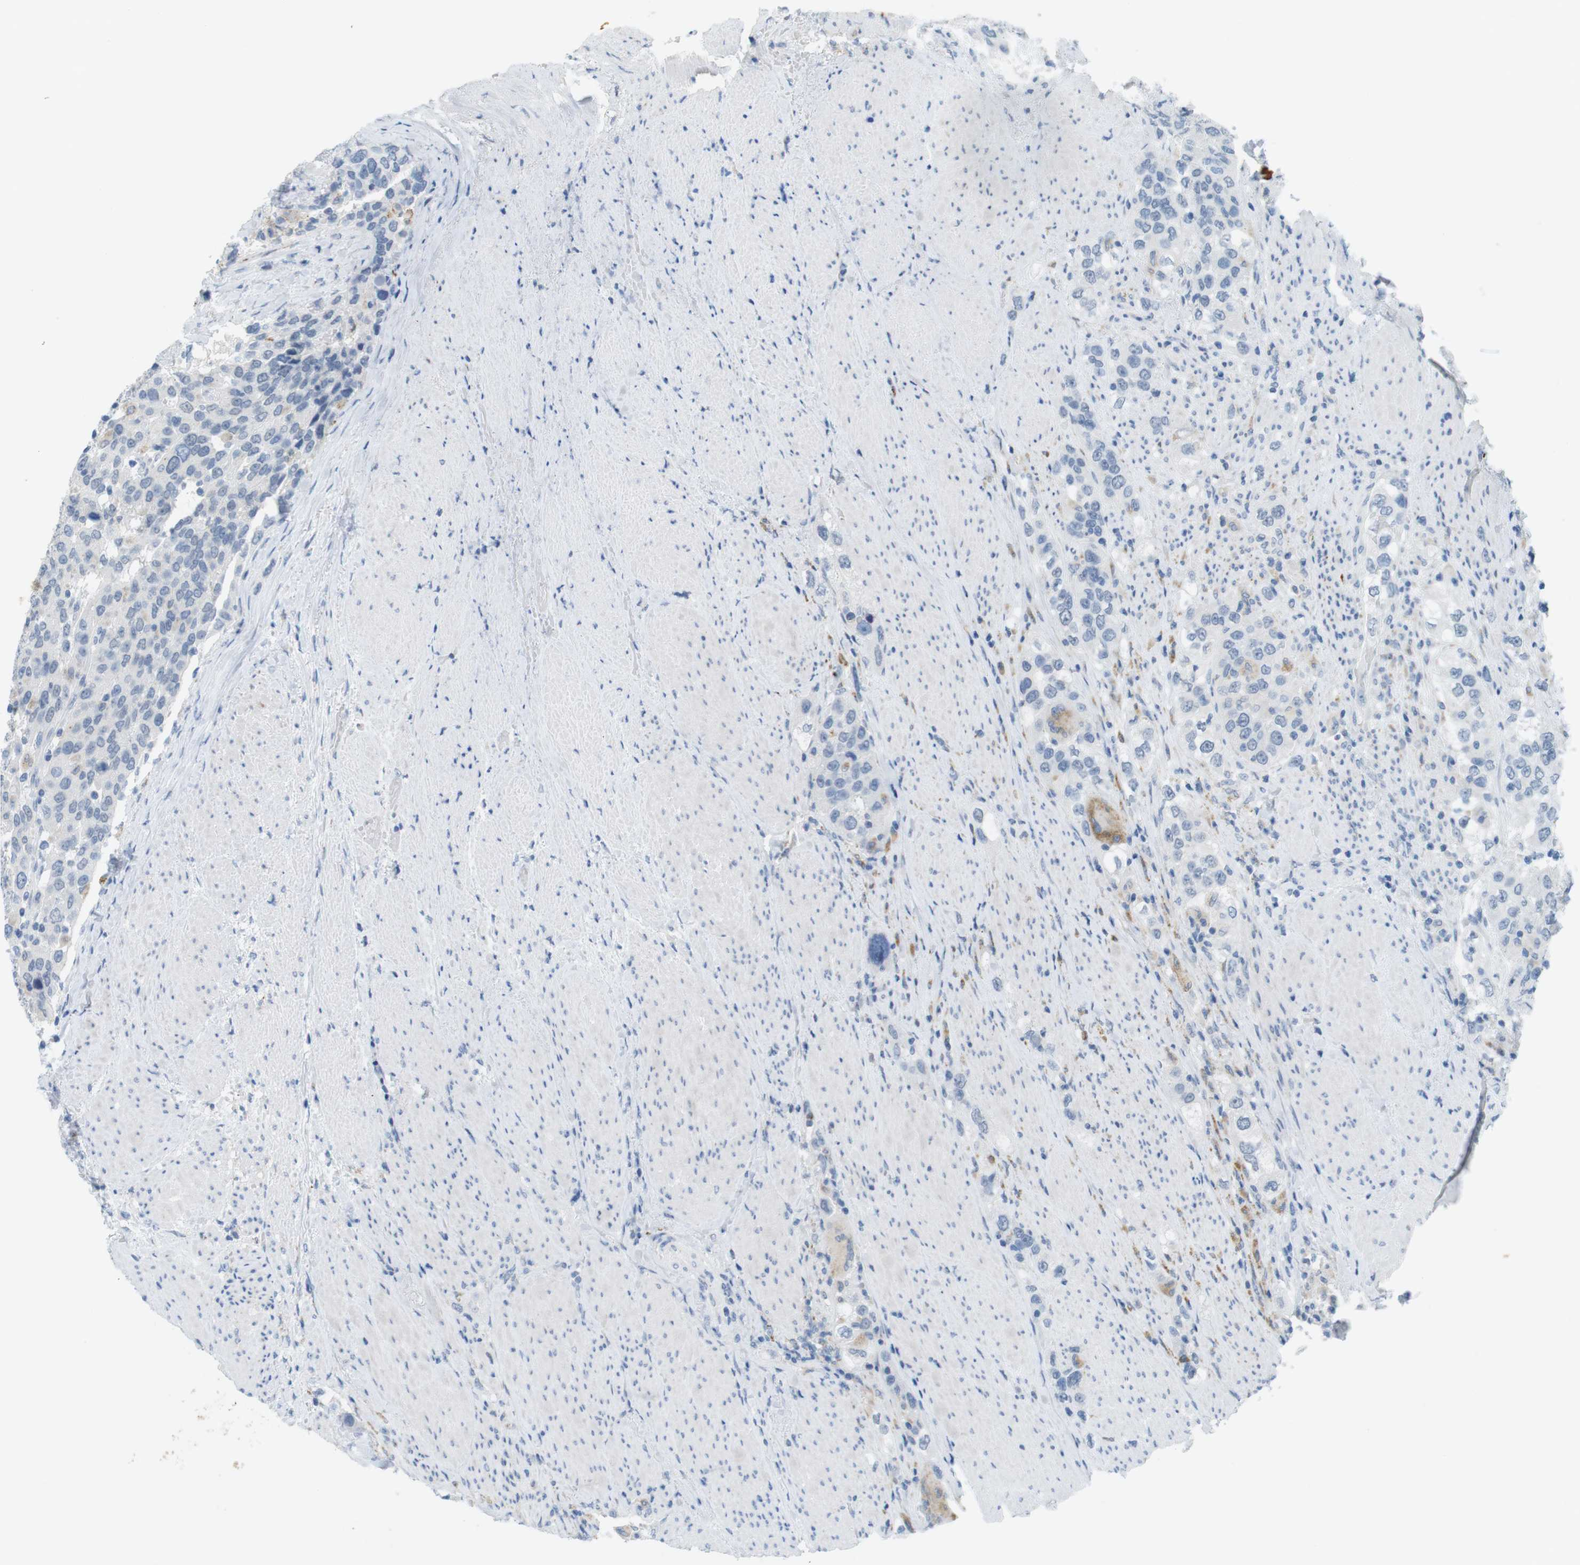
{"staining": {"intensity": "negative", "quantity": "none", "location": "none"}, "tissue": "urothelial cancer", "cell_type": "Tumor cells", "image_type": "cancer", "snomed": [{"axis": "morphology", "description": "Urothelial carcinoma, High grade"}, {"axis": "topography", "description": "Urinary bladder"}], "caption": "Immunohistochemistry (IHC) histopathology image of neoplastic tissue: high-grade urothelial carcinoma stained with DAB demonstrates no significant protein expression in tumor cells. (Stains: DAB (3,3'-diaminobenzidine) IHC with hematoxylin counter stain, Microscopy: brightfield microscopy at high magnification).", "gene": "YIPF1", "patient": {"sex": "female", "age": 80}}